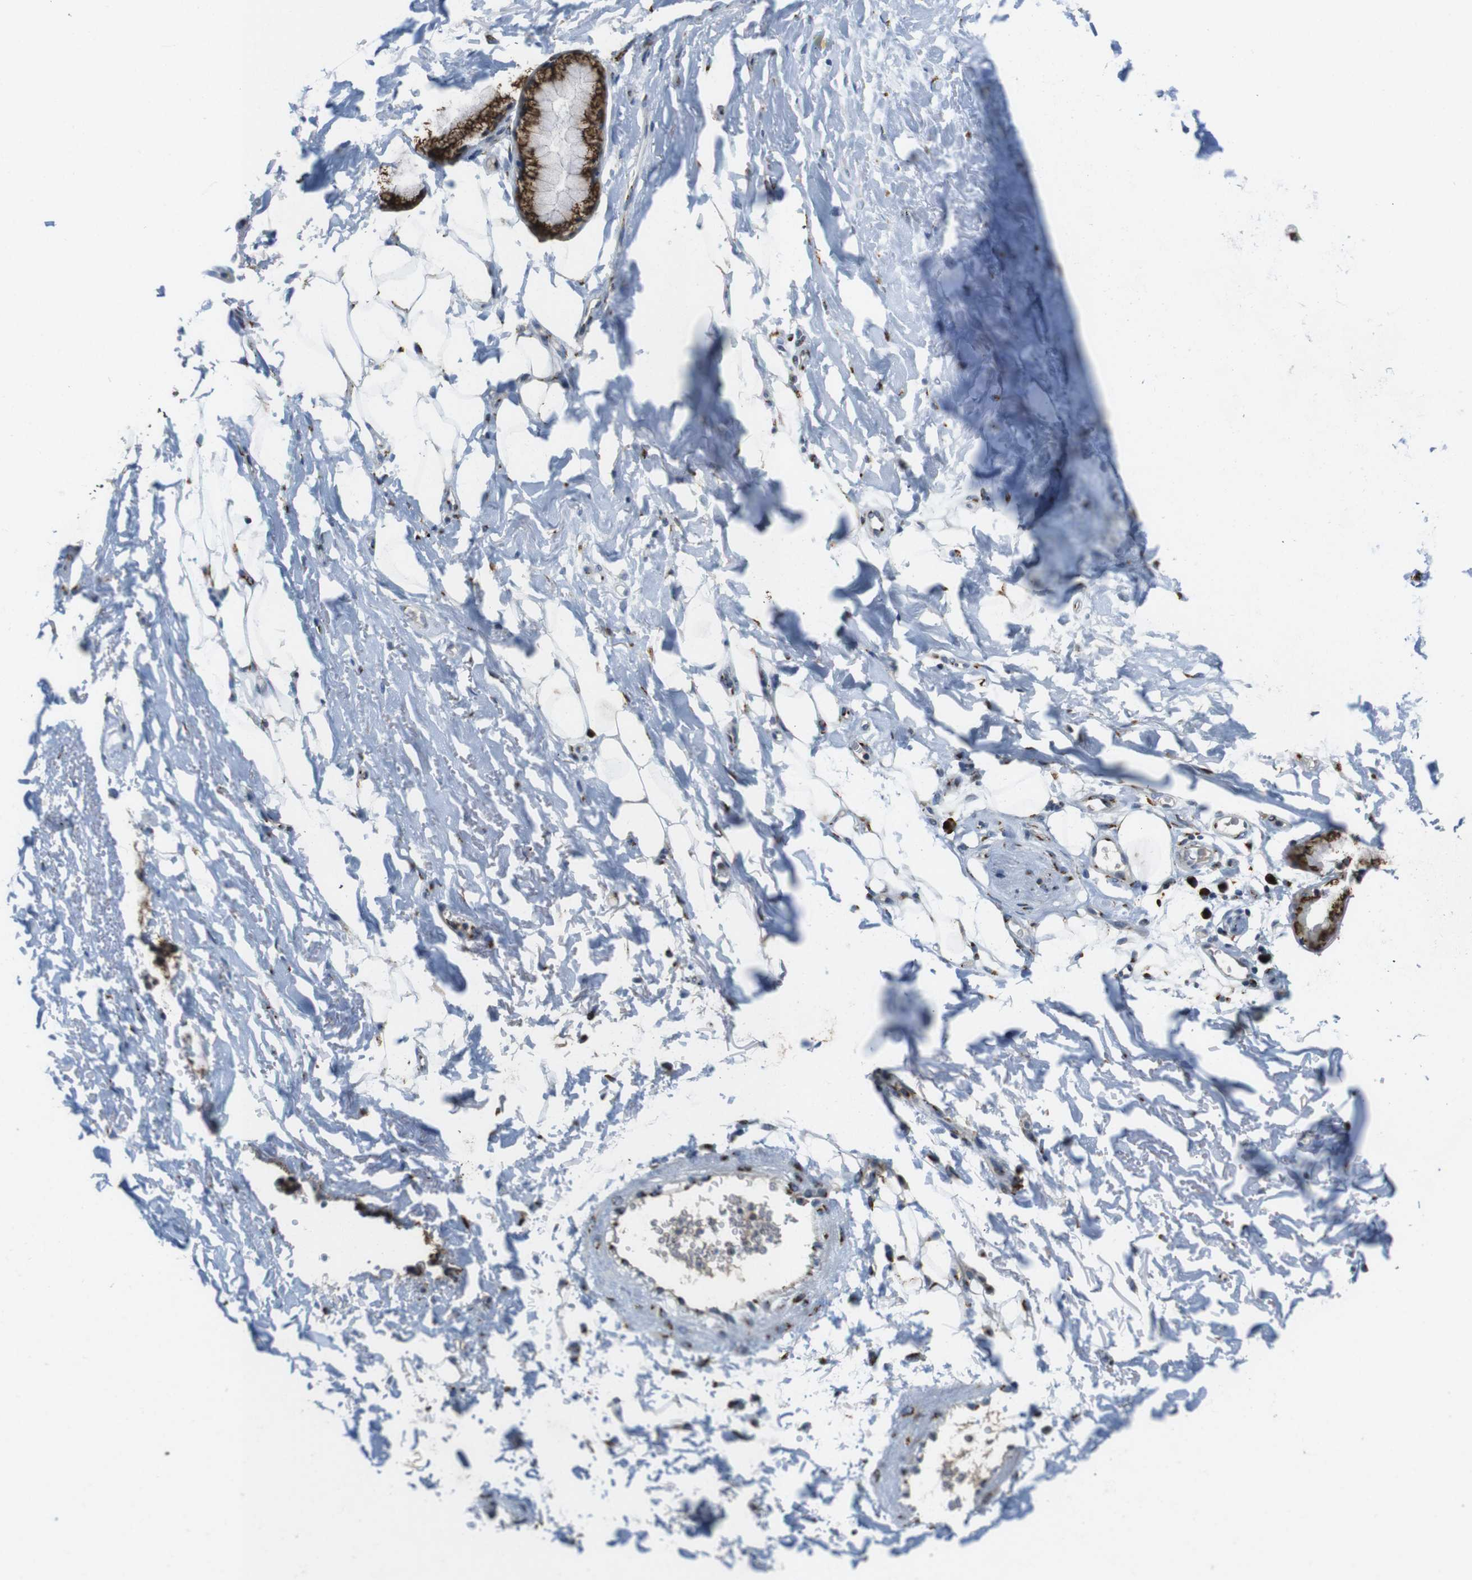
{"staining": {"intensity": "moderate", "quantity": "25%-75%", "location": "cytoplasmic/membranous"}, "tissue": "adipose tissue", "cell_type": "Adipocytes", "image_type": "normal", "snomed": [{"axis": "morphology", "description": "Normal tissue, NOS"}, {"axis": "topography", "description": "Cartilage tissue"}, {"axis": "topography", "description": "Bronchus"}], "caption": "Immunohistochemistry of unremarkable adipose tissue reveals medium levels of moderate cytoplasmic/membranous expression in approximately 25%-75% of adipocytes. (brown staining indicates protein expression, while blue staining denotes nuclei).", "gene": "ZFPL1", "patient": {"sex": "female", "age": 73}}